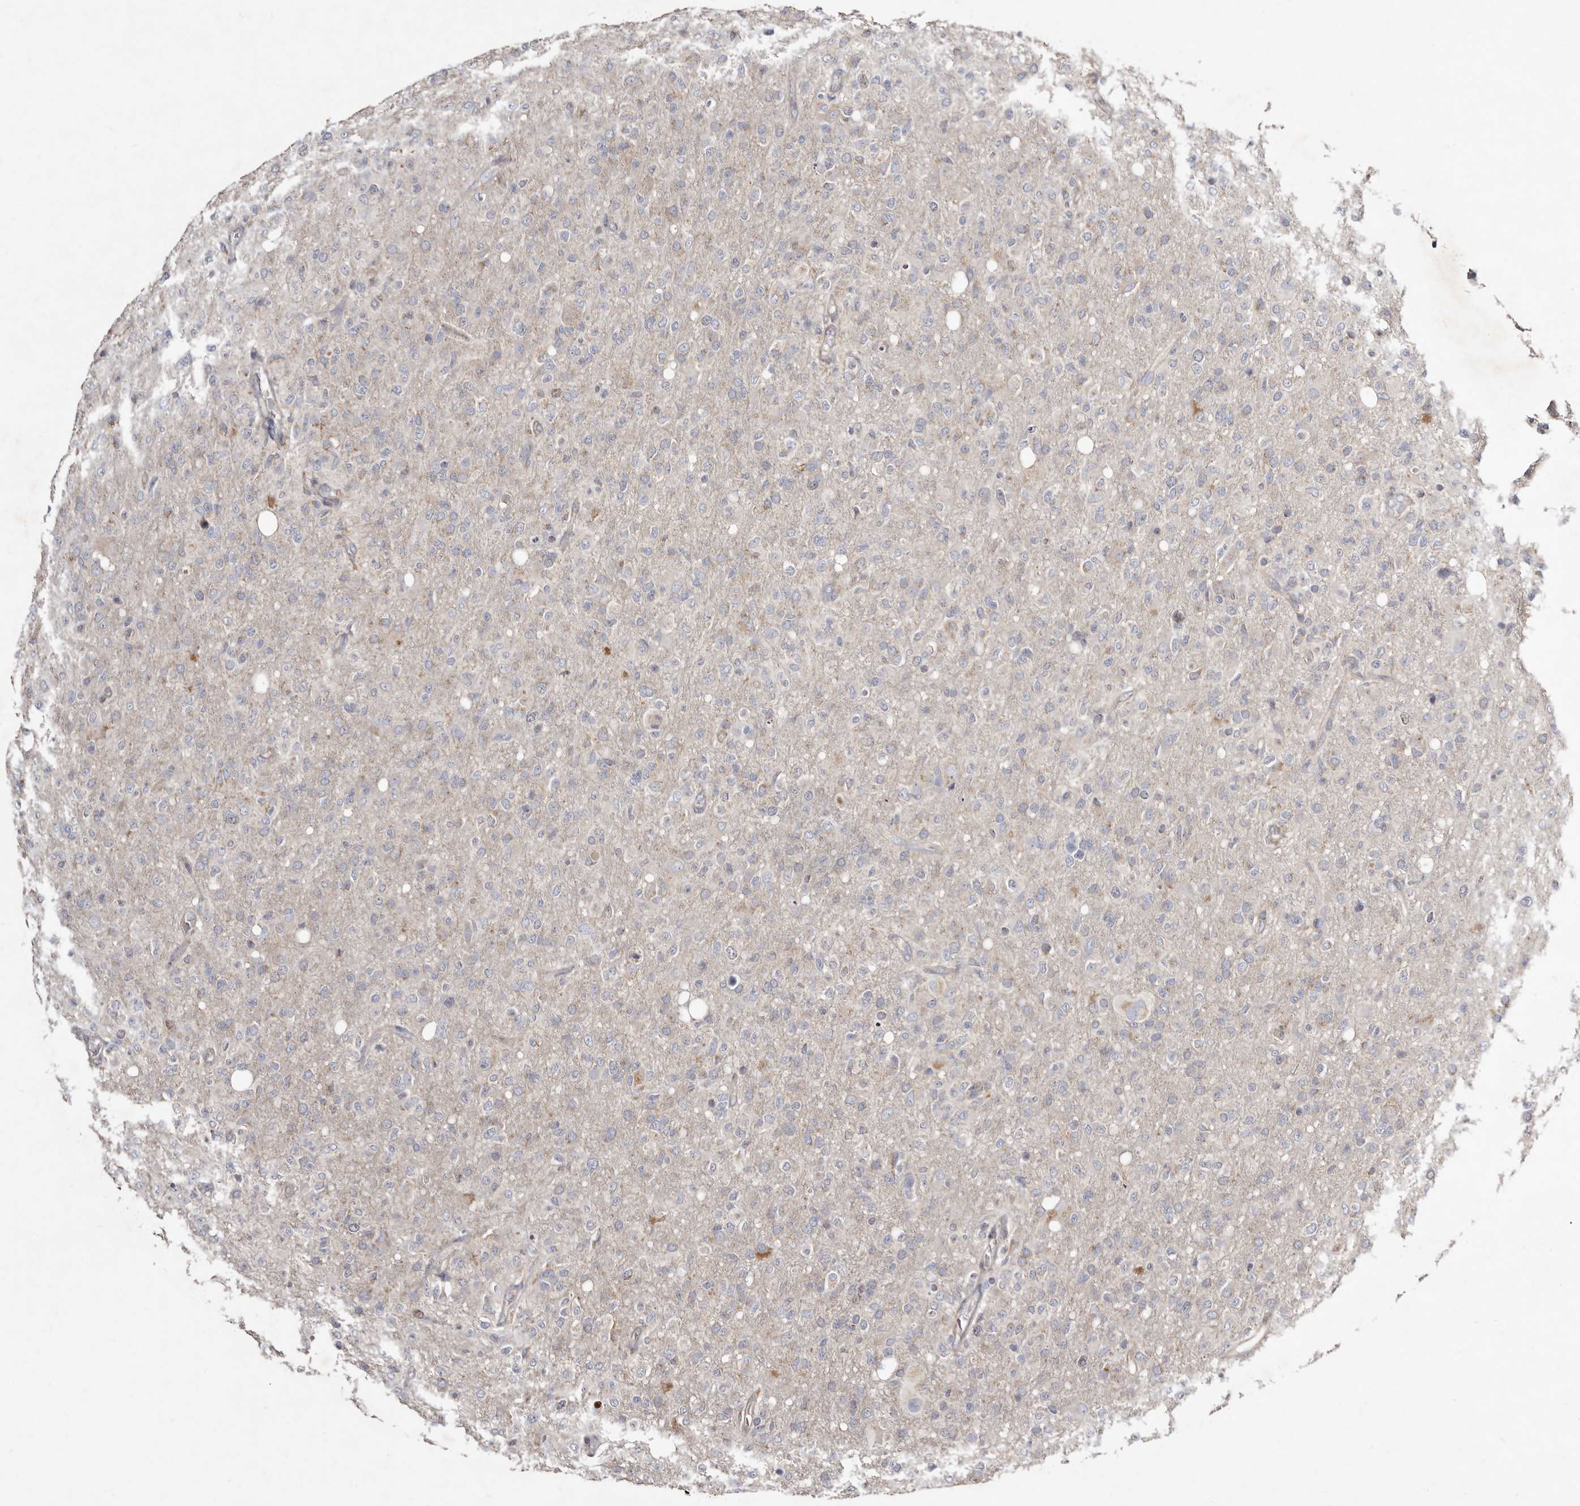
{"staining": {"intensity": "negative", "quantity": "none", "location": "none"}, "tissue": "glioma", "cell_type": "Tumor cells", "image_type": "cancer", "snomed": [{"axis": "morphology", "description": "Glioma, malignant, High grade"}, {"axis": "topography", "description": "Brain"}], "caption": "Glioma was stained to show a protein in brown. There is no significant staining in tumor cells.", "gene": "SLC25A20", "patient": {"sex": "female", "age": 57}}